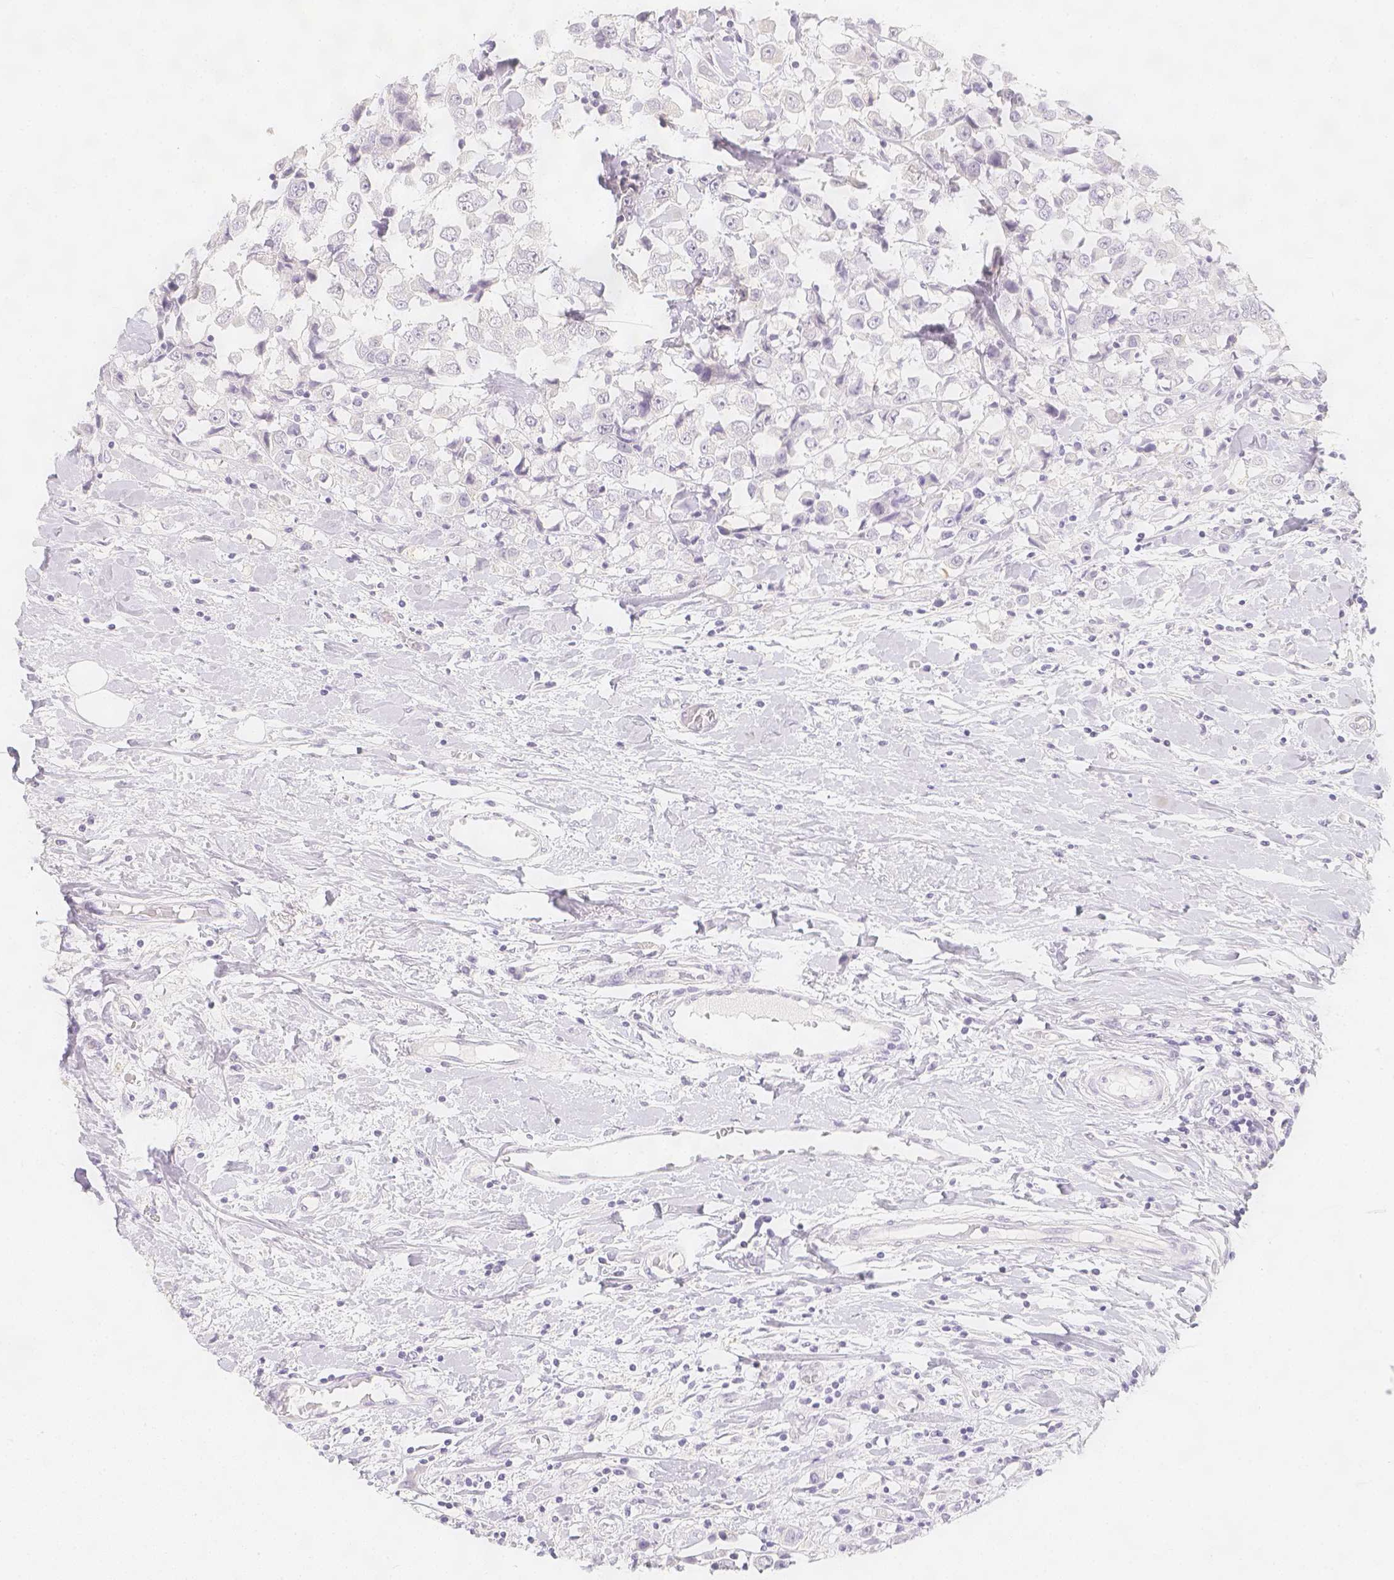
{"staining": {"intensity": "negative", "quantity": "none", "location": "none"}, "tissue": "breast cancer", "cell_type": "Tumor cells", "image_type": "cancer", "snomed": [{"axis": "morphology", "description": "Duct carcinoma"}, {"axis": "topography", "description": "Breast"}], "caption": "An image of human breast infiltrating ductal carcinoma is negative for staining in tumor cells.", "gene": "SLC18A1", "patient": {"sex": "female", "age": 61}}